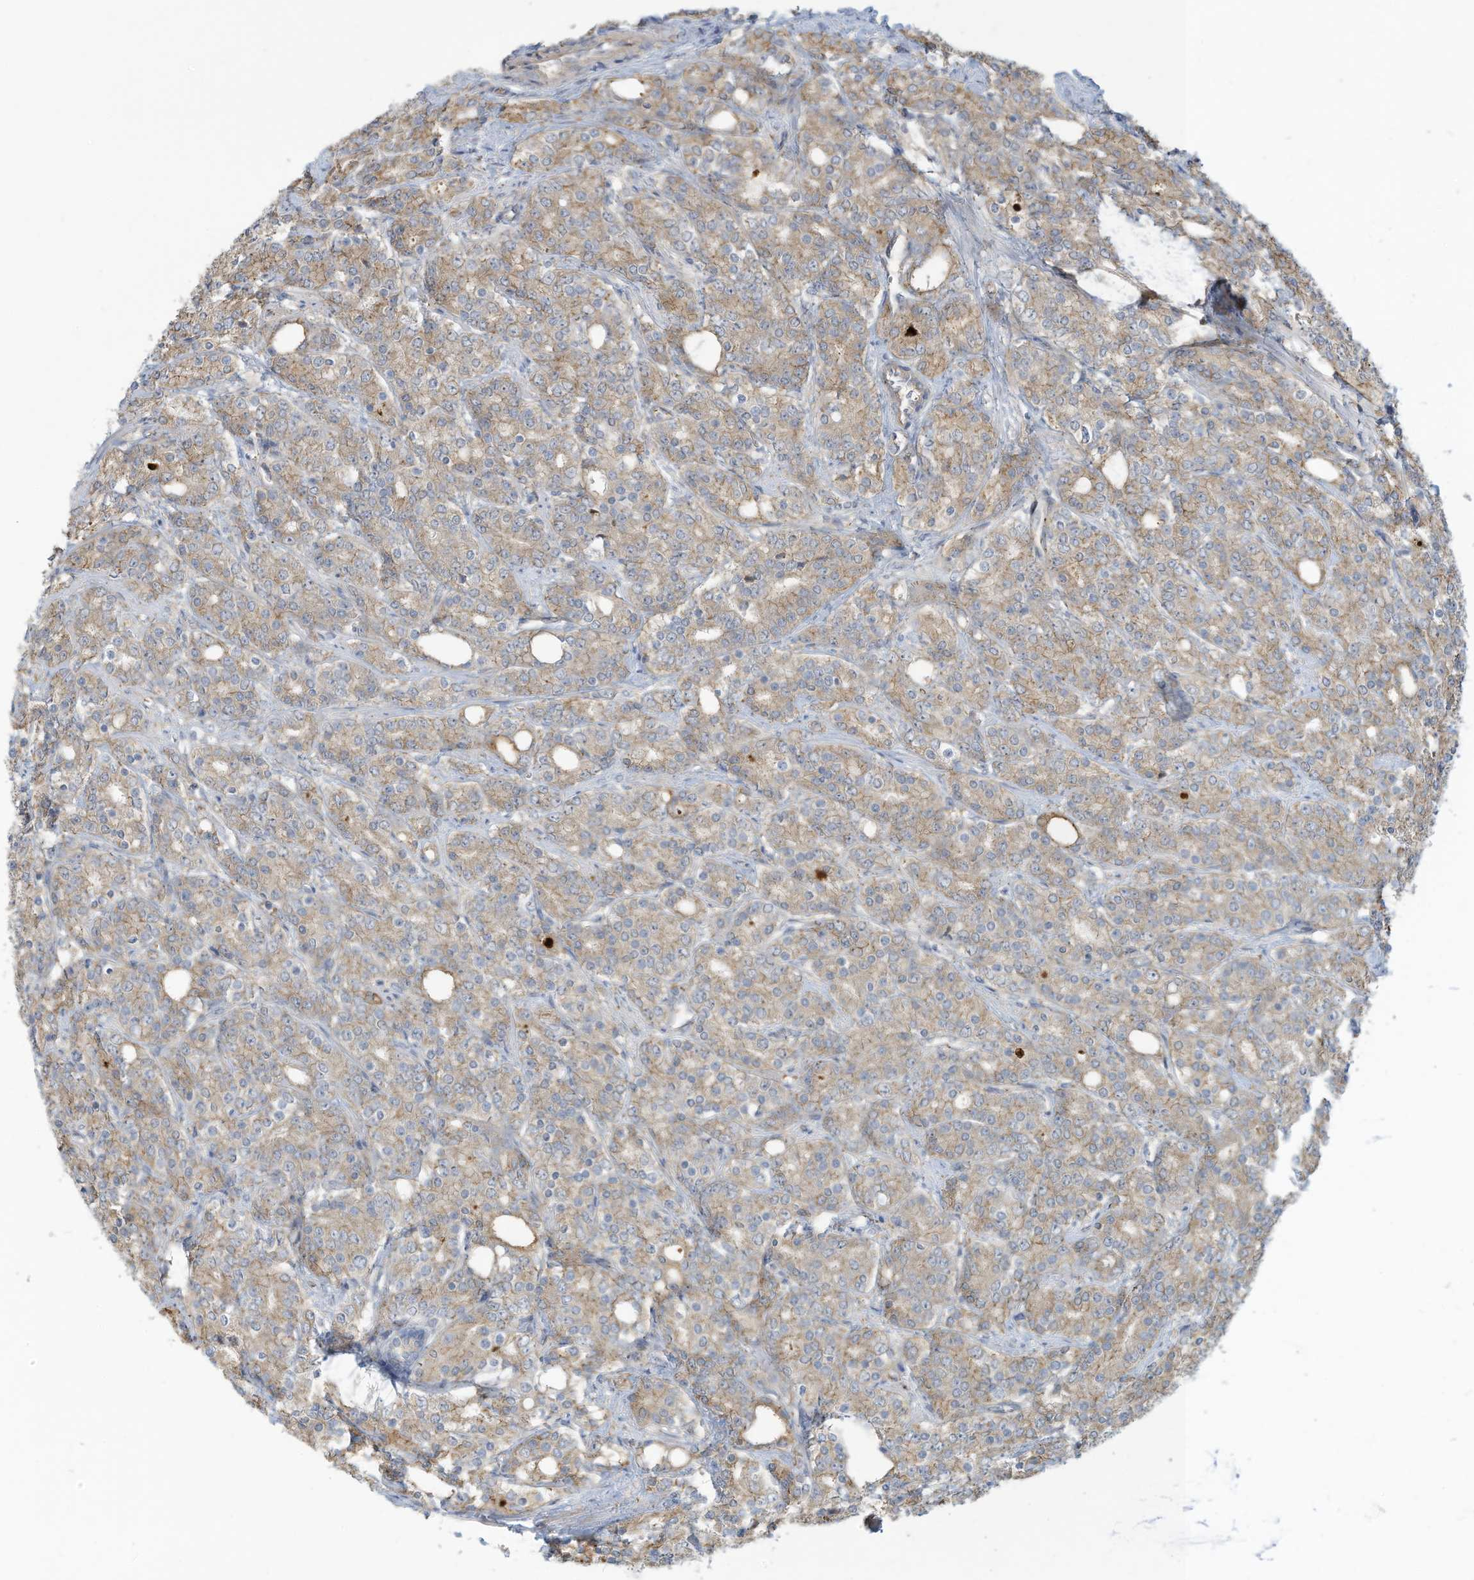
{"staining": {"intensity": "weak", "quantity": ">75%", "location": "cytoplasmic/membranous"}, "tissue": "prostate cancer", "cell_type": "Tumor cells", "image_type": "cancer", "snomed": [{"axis": "morphology", "description": "Adenocarcinoma, High grade"}, {"axis": "topography", "description": "Prostate"}], "caption": "Protein analysis of prostate cancer tissue displays weak cytoplasmic/membranous expression in about >75% of tumor cells.", "gene": "ADAT2", "patient": {"sex": "male", "age": 62}}